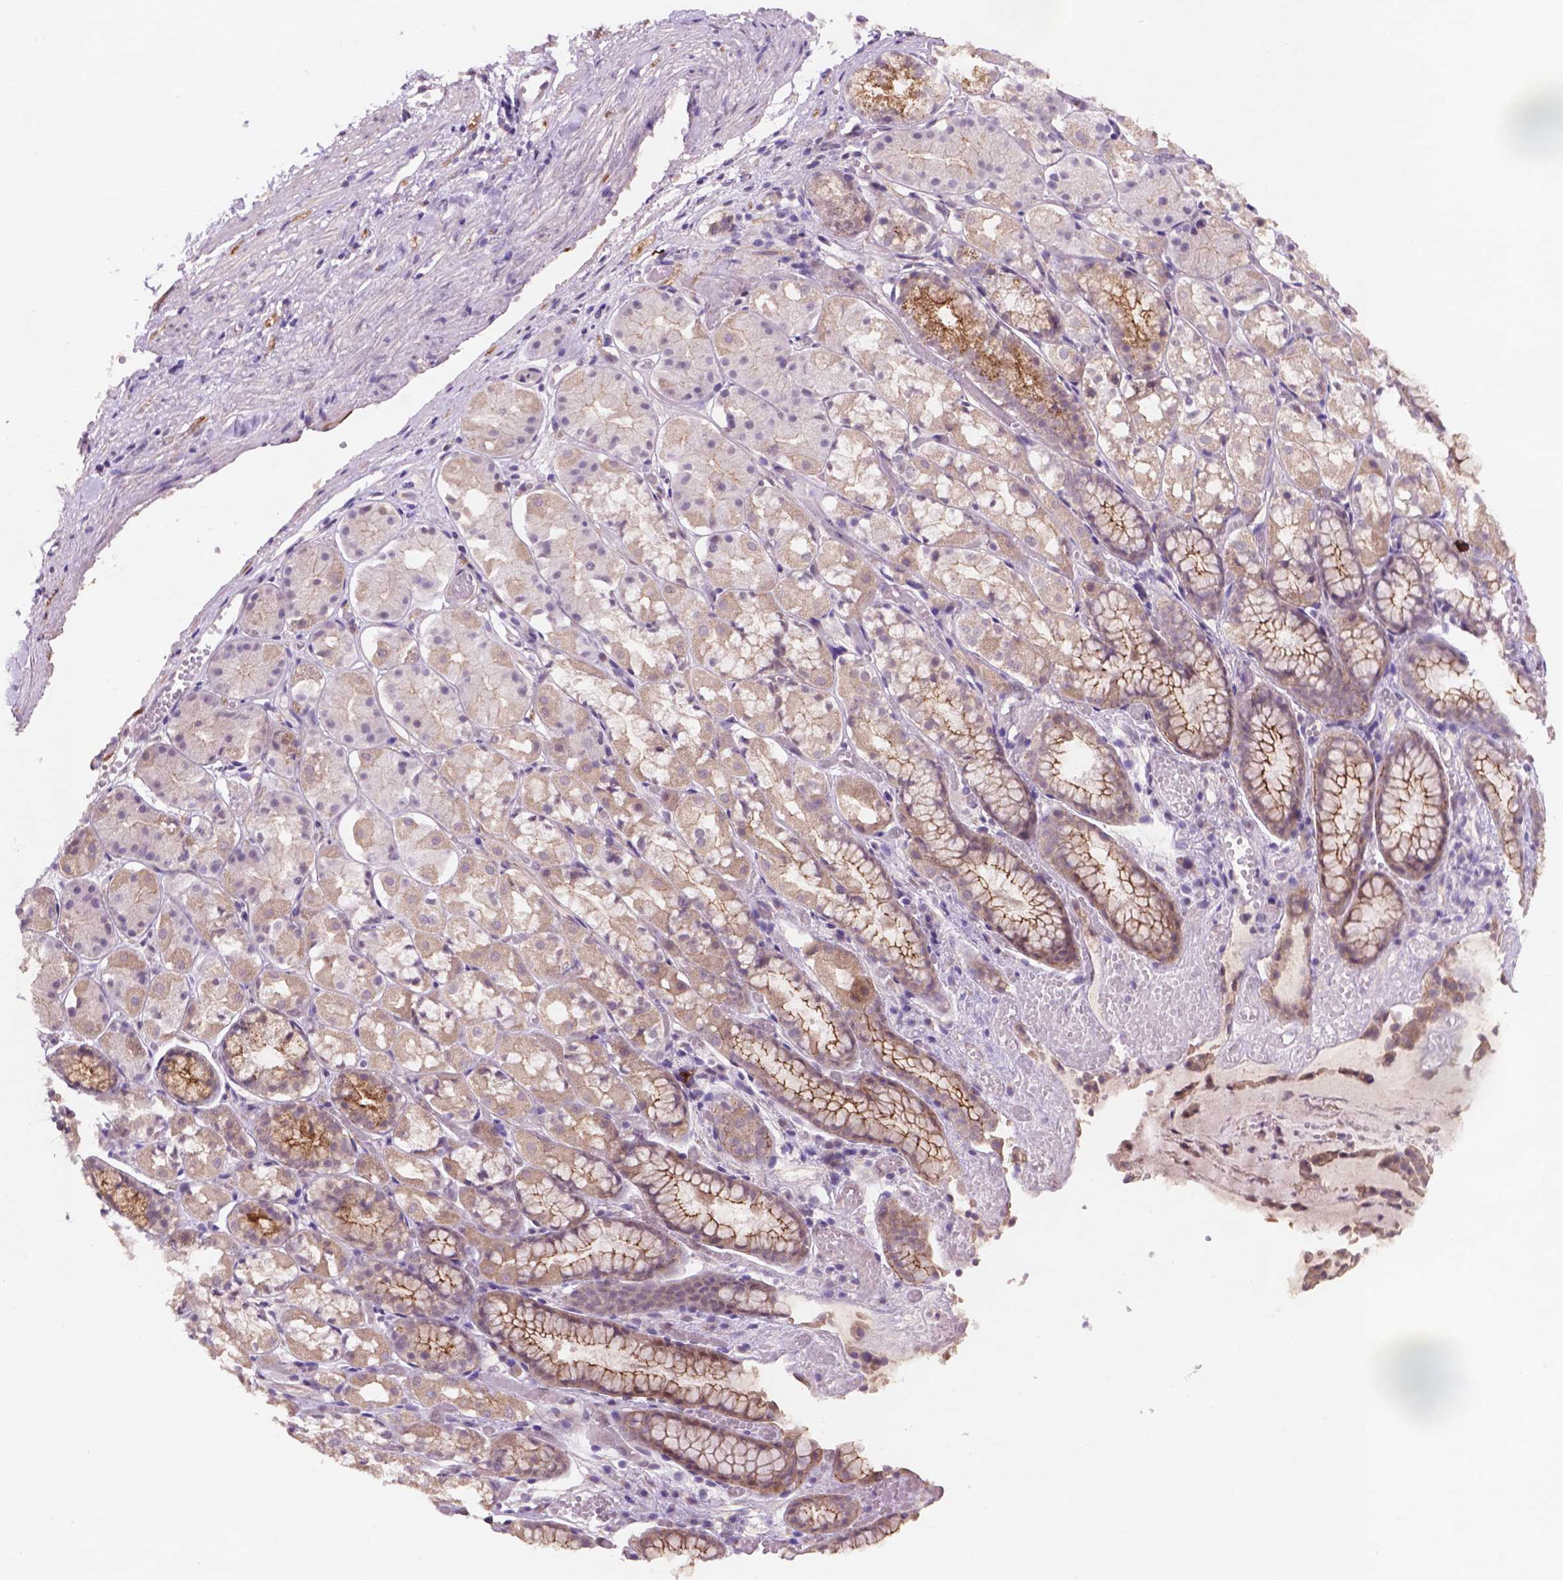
{"staining": {"intensity": "moderate", "quantity": "25%-75%", "location": "cytoplasmic/membranous"}, "tissue": "stomach", "cell_type": "Glandular cells", "image_type": "normal", "snomed": [{"axis": "morphology", "description": "Normal tissue, NOS"}, {"axis": "topography", "description": "Stomach"}], "caption": "Glandular cells reveal medium levels of moderate cytoplasmic/membranous expression in approximately 25%-75% of cells in benign human stomach.", "gene": "GXYLT2", "patient": {"sex": "male", "age": 70}}